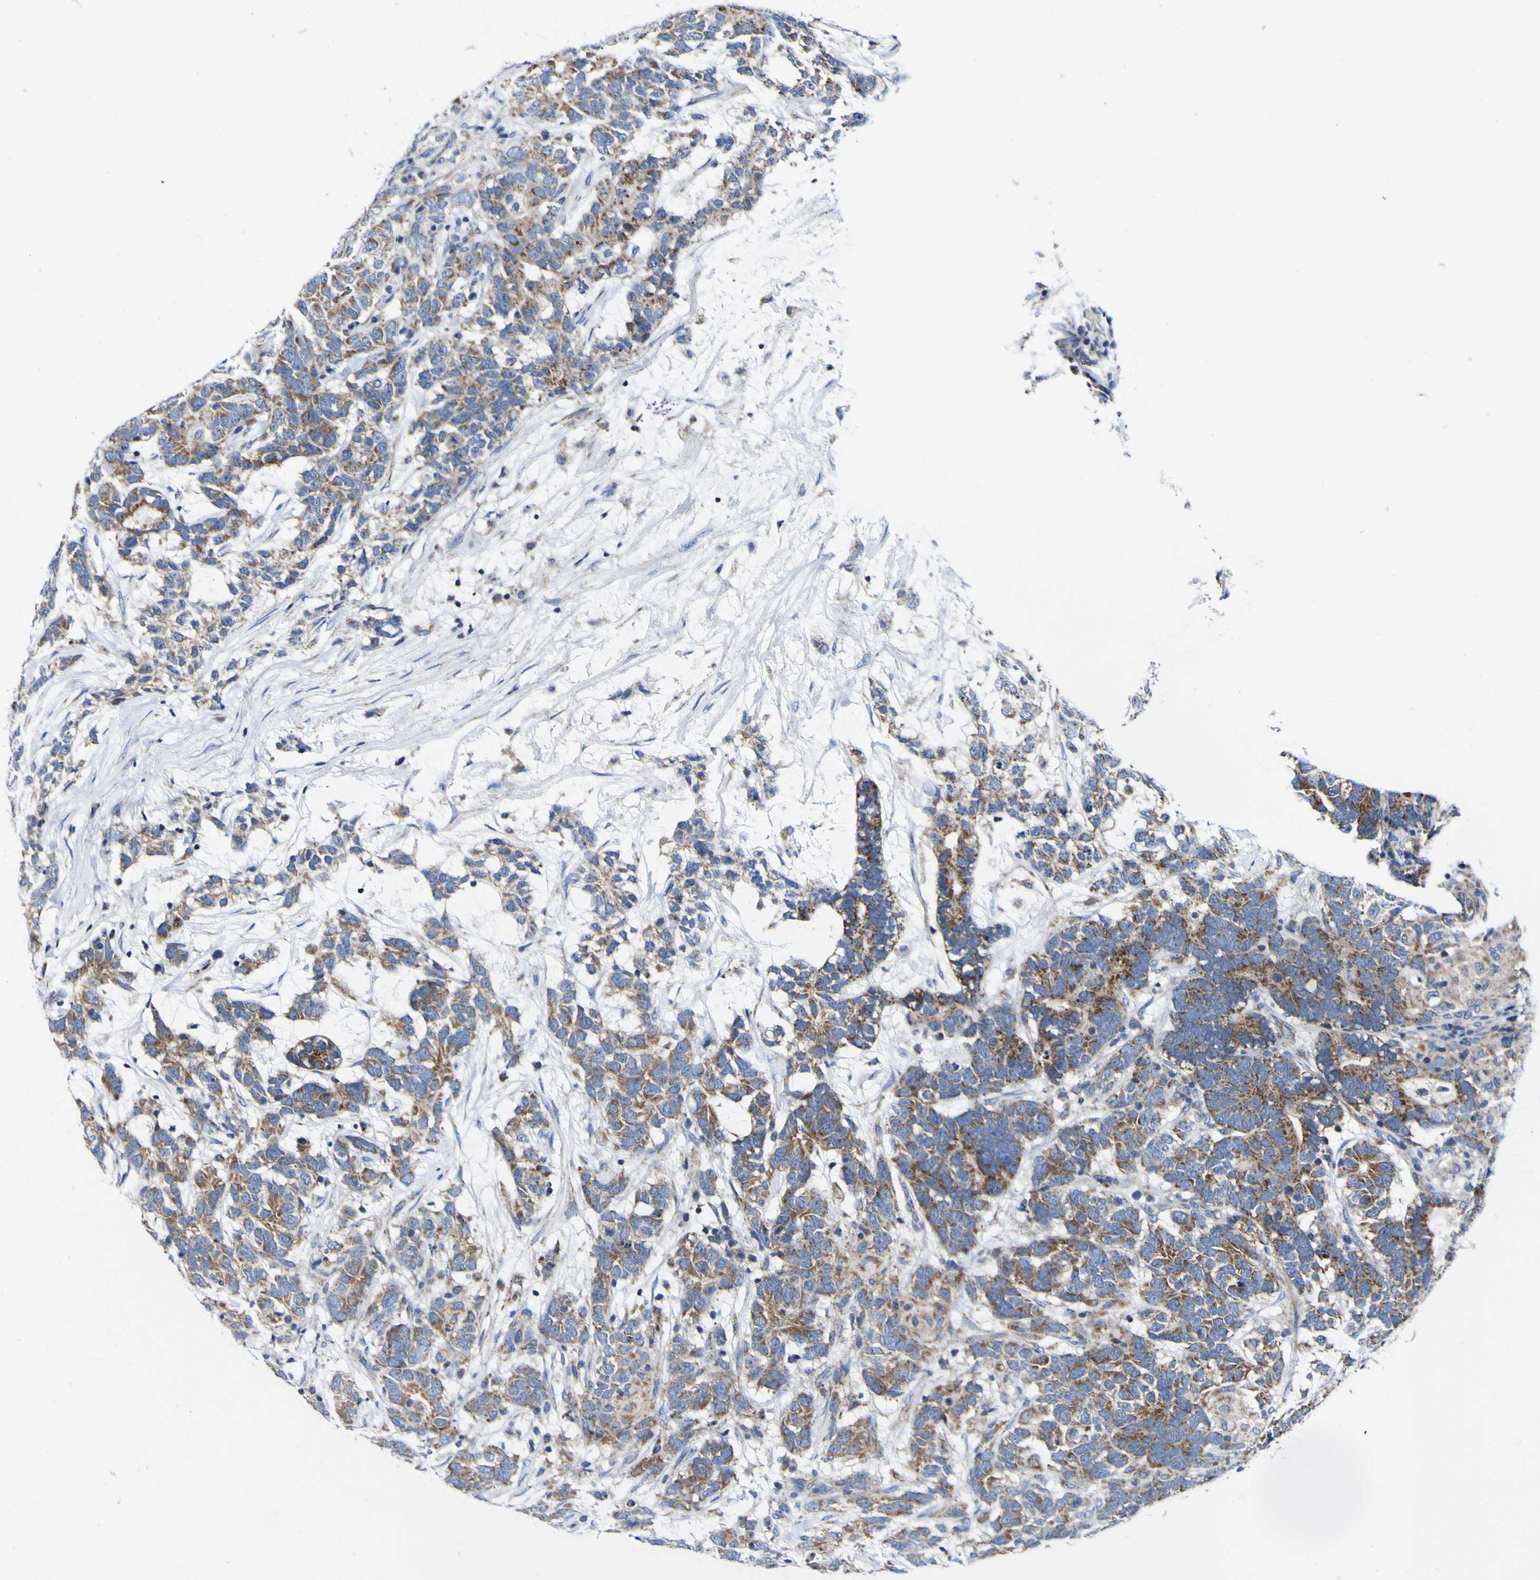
{"staining": {"intensity": "moderate", "quantity": ">75%", "location": "cytoplasmic/membranous"}, "tissue": "testis cancer", "cell_type": "Tumor cells", "image_type": "cancer", "snomed": [{"axis": "morphology", "description": "Carcinoma, Embryonal, NOS"}, {"axis": "topography", "description": "Testis"}], "caption": "High-magnification brightfield microscopy of testis embryonal carcinoma stained with DAB (3,3'-diaminobenzidine) (brown) and counterstained with hematoxylin (blue). tumor cells exhibit moderate cytoplasmic/membranous positivity is seen in about>75% of cells.", "gene": "CCDC90B", "patient": {"sex": "male", "age": 26}}